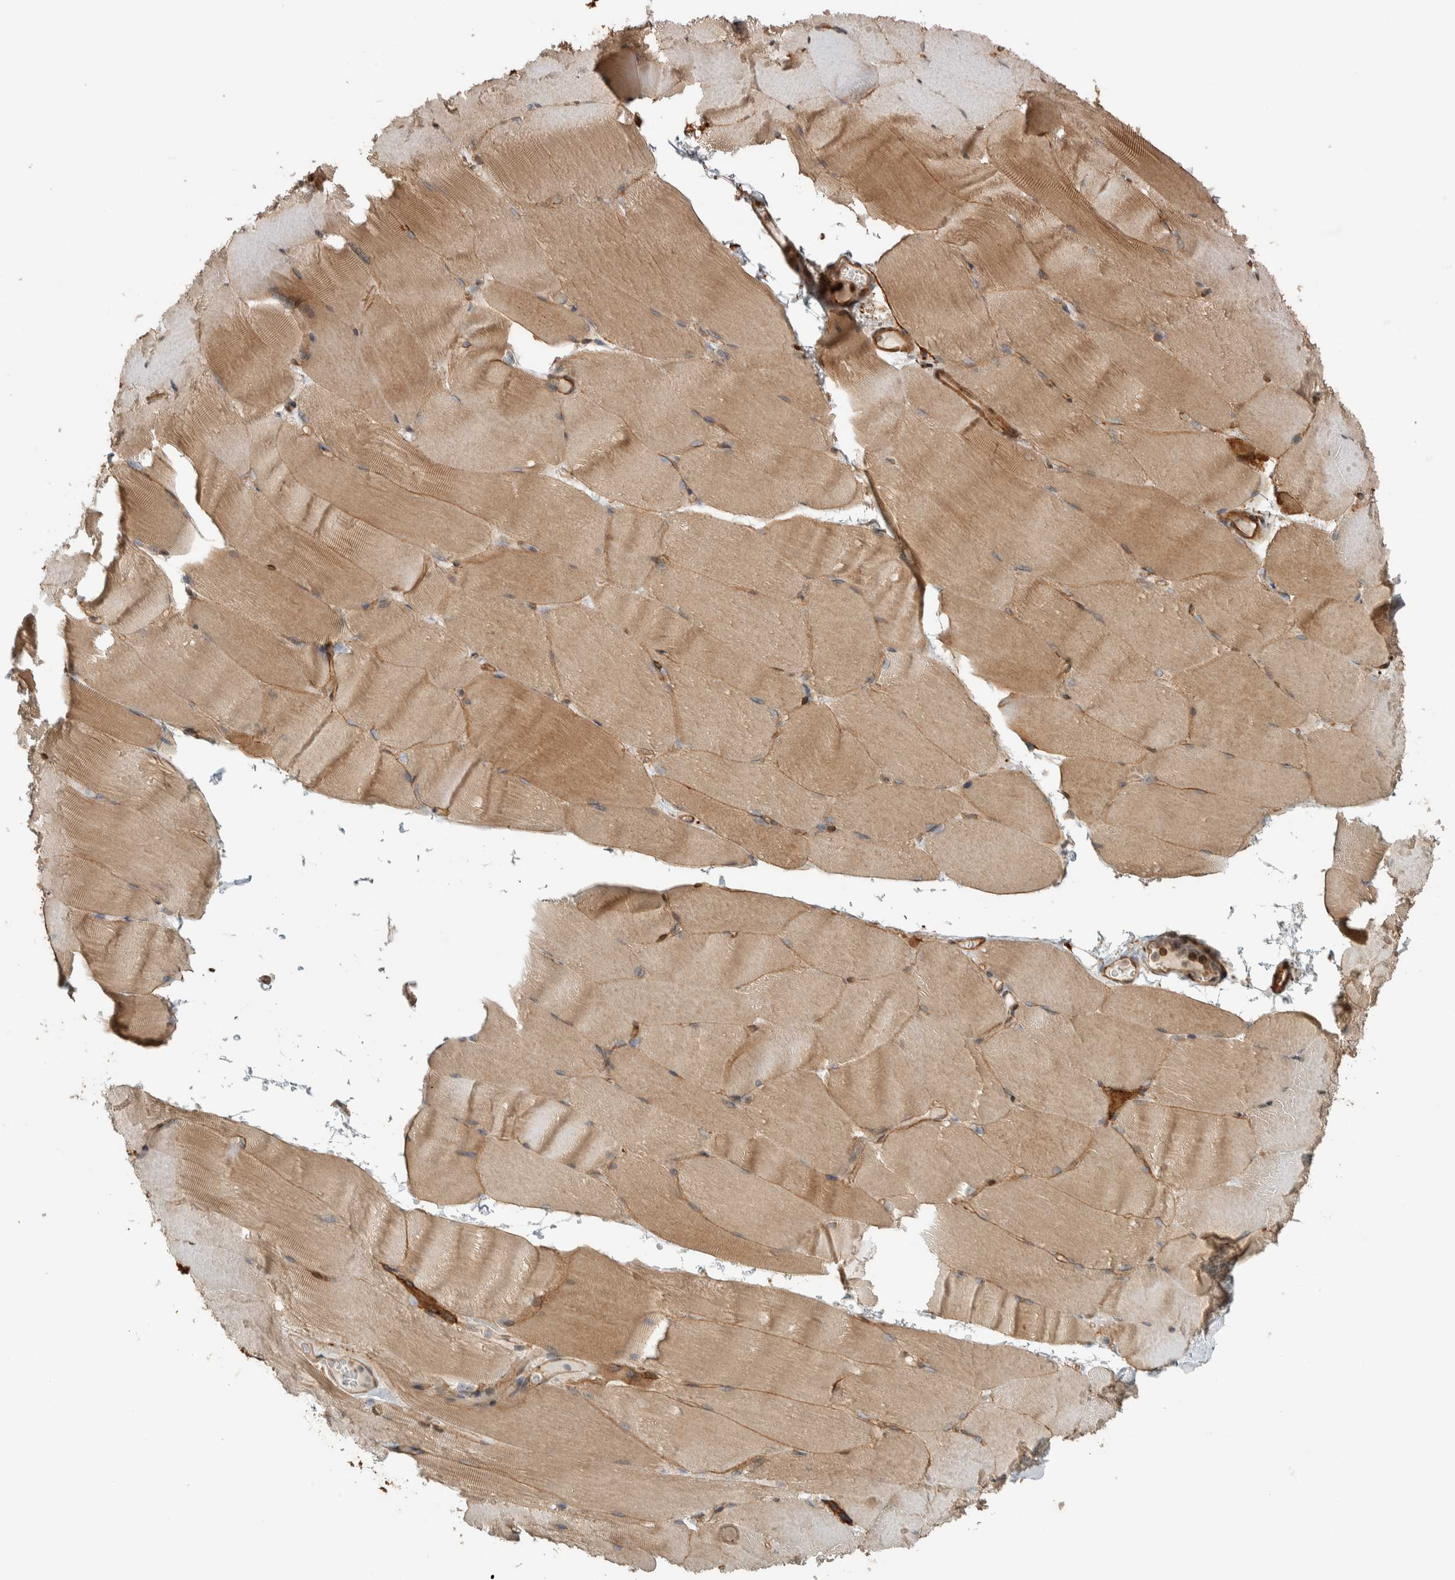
{"staining": {"intensity": "moderate", "quantity": ">75%", "location": "cytoplasmic/membranous"}, "tissue": "skeletal muscle", "cell_type": "Myocytes", "image_type": "normal", "snomed": [{"axis": "morphology", "description": "Normal tissue, NOS"}, {"axis": "topography", "description": "Skeletal muscle"}, {"axis": "topography", "description": "Parathyroid gland"}], "caption": "Protein staining of benign skeletal muscle demonstrates moderate cytoplasmic/membranous staining in about >75% of myocytes.", "gene": "CNTROB", "patient": {"sex": "female", "age": 37}}